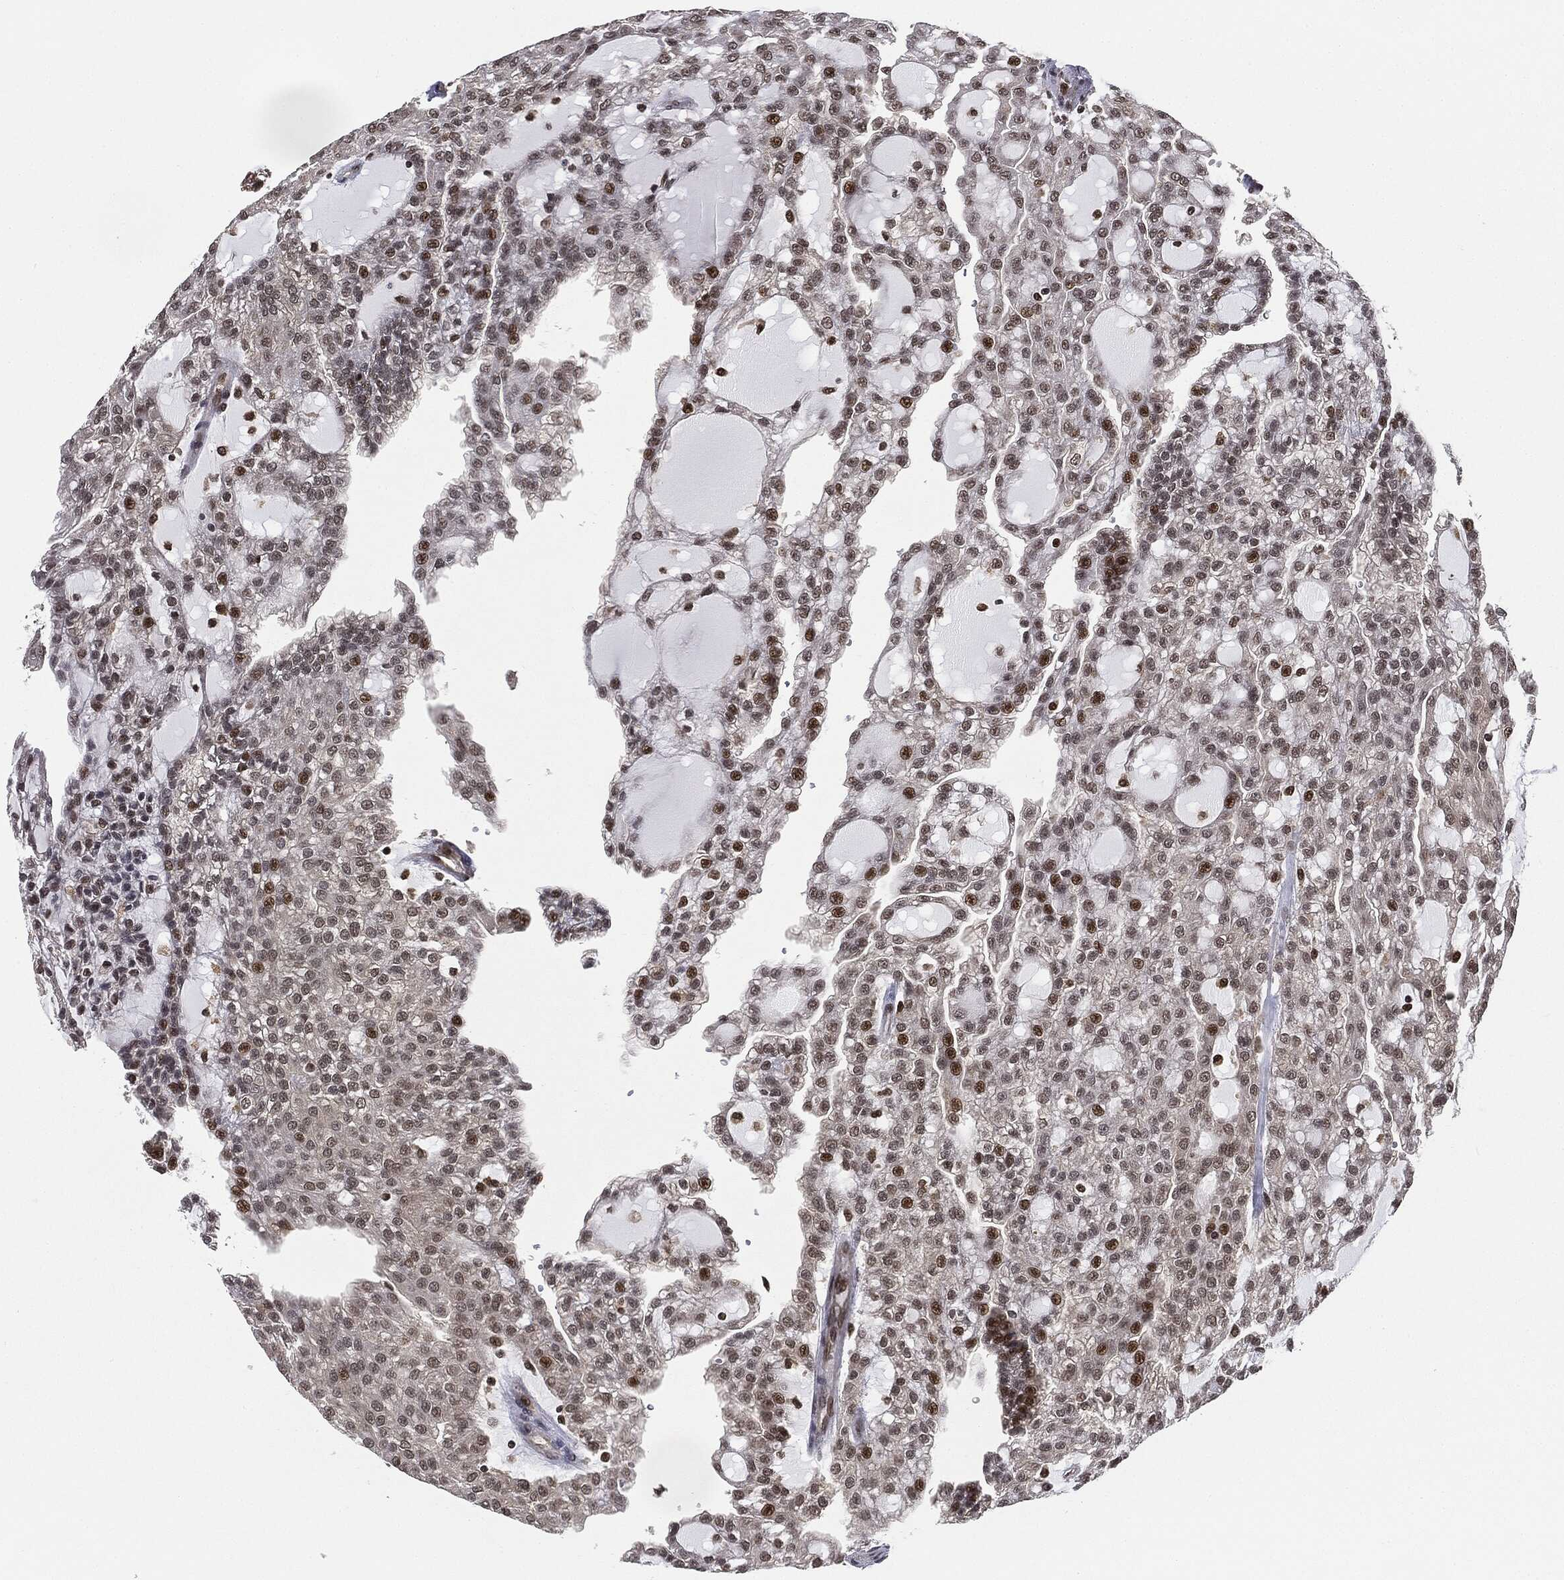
{"staining": {"intensity": "strong", "quantity": "<25%", "location": "nuclear"}, "tissue": "renal cancer", "cell_type": "Tumor cells", "image_type": "cancer", "snomed": [{"axis": "morphology", "description": "Adenocarcinoma, NOS"}, {"axis": "topography", "description": "Kidney"}], "caption": "Approximately <25% of tumor cells in renal cancer show strong nuclear protein expression as visualized by brown immunohistochemical staining.", "gene": "TBC1D22A", "patient": {"sex": "male", "age": 63}}